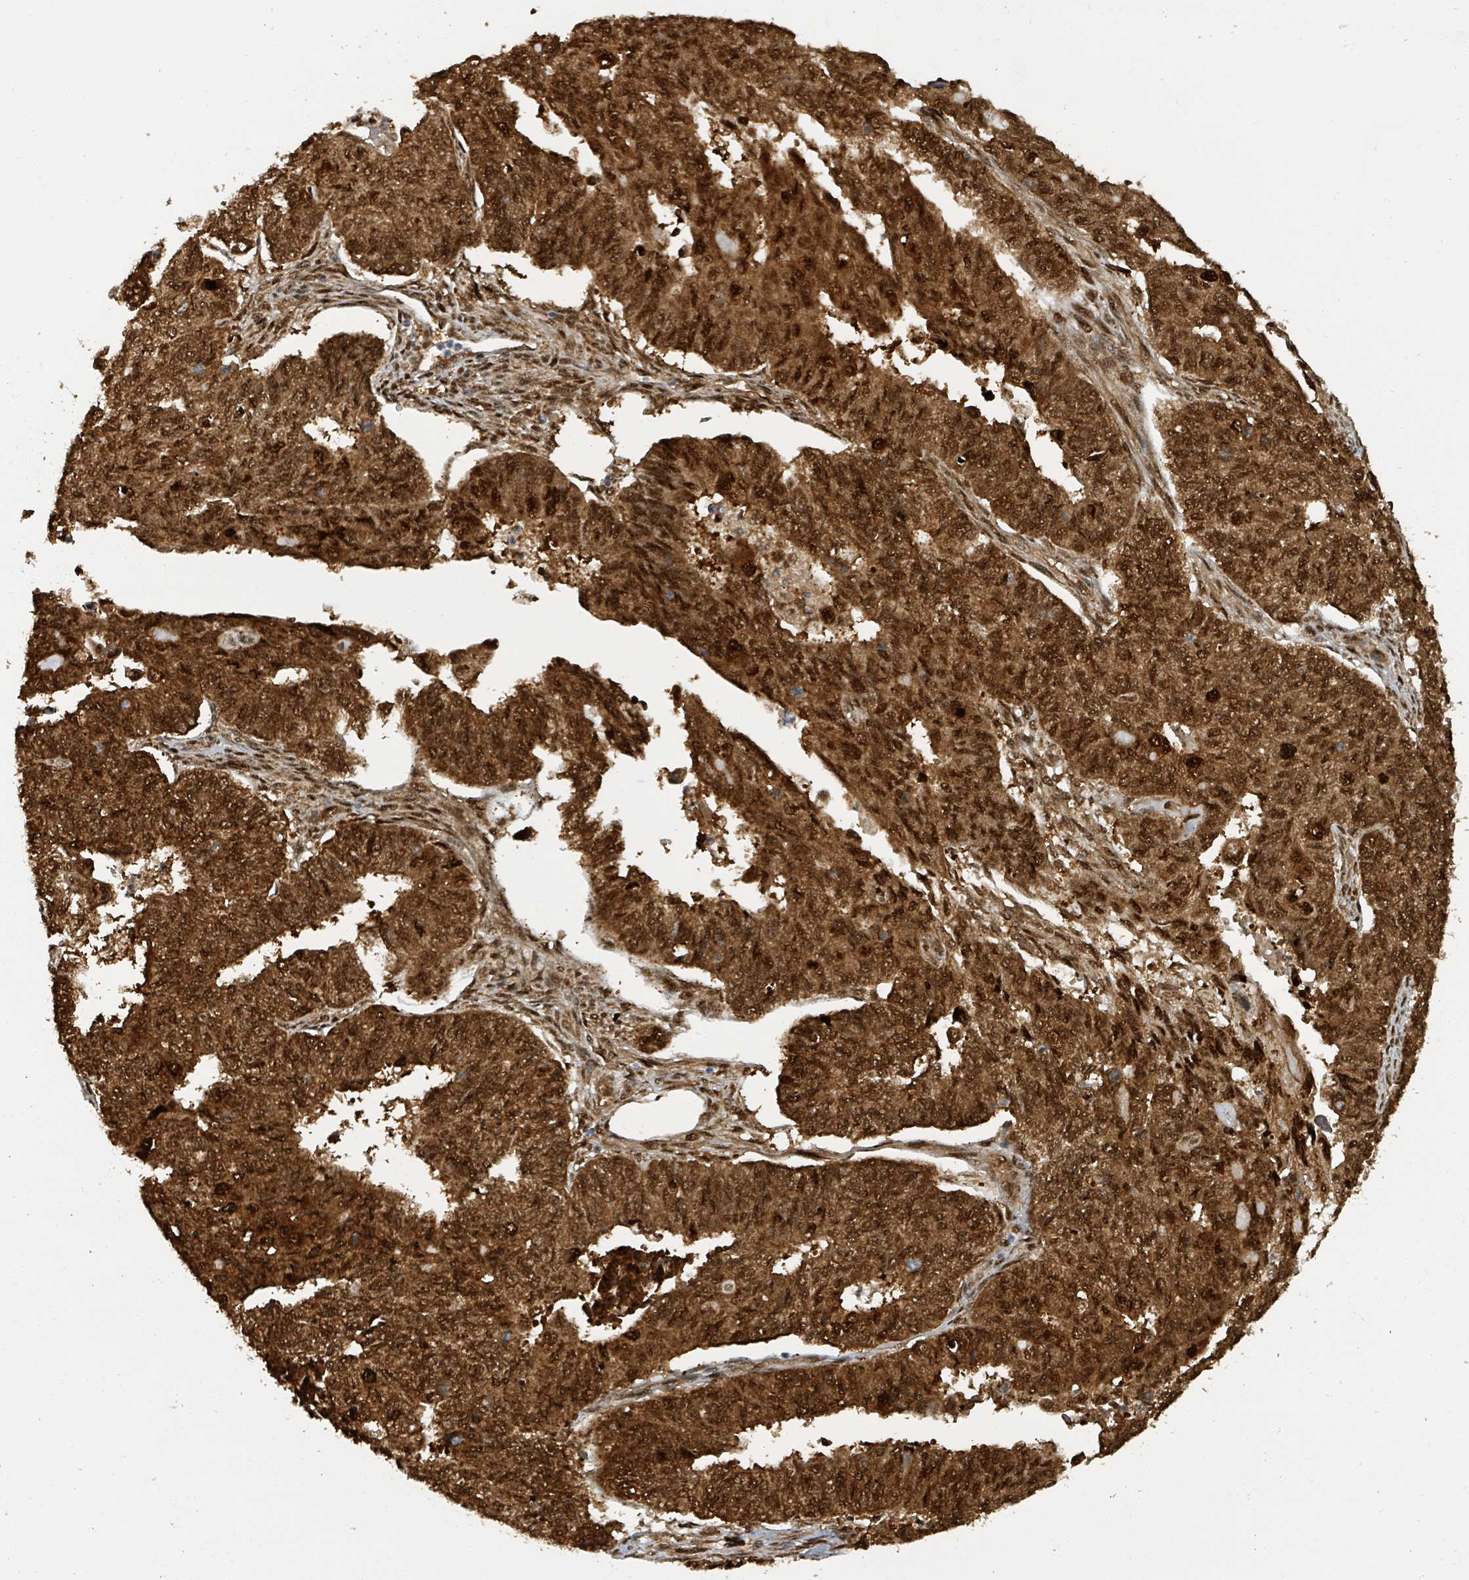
{"staining": {"intensity": "strong", "quantity": ">75%", "location": "cytoplasmic/membranous,nuclear"}, "tissue": "endometrial cancer", "cell_type": "Tumor cells", "image_type": "cancer", "snomed": [{"axis": "morphology", "description": "Adenocarcinoma, NOS"}, {"axis": "topography", "description": "Endometrium"}], "caption": "This is an image of immunohistochemistry staining of adenocarcinoma (endometrial), which shows strong positivity in the cytoplasmic/membranous and nuclear of tumor cells.", "gene": "PSMB7", "patient": {"sex": "female", "age": 32}}